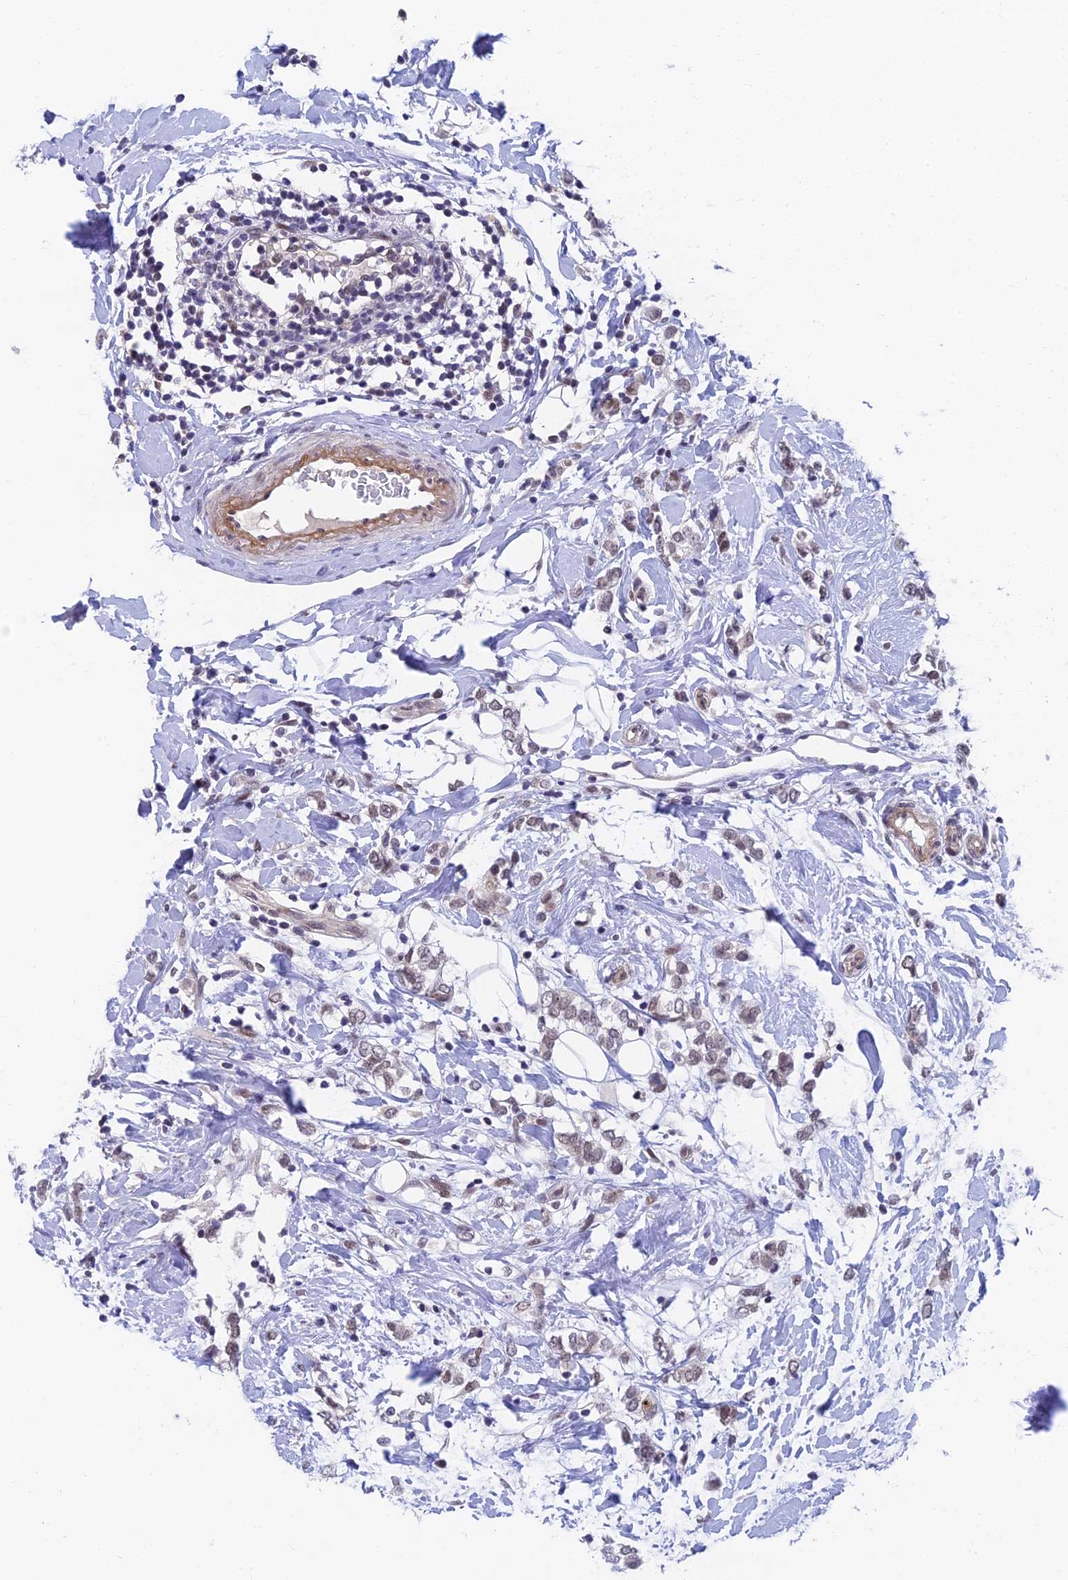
{"staining": {"intensity": "weak", "quantity": "25%-75%", "location": "nuclear"}, "tissue": "breast cancer", "cell_type": "Tumor cells", "image_type": "cancer", "snomed": [{"axis": "morphology", "description": "Normal tissue, NOS"}, {"axis": "morphology", "description": "Lobular carcinoma"}, {"axis": "topography", "description": "Breast"}], "caption": "This is a histology image of immunohistochemistry (IHC) staining of breast cancer (lobular carcinoma), which shows weak positivity in the nuclear of tumor cells.", "gene": "NSMCE1", "patient": {"sex": "female", "age": 47}}